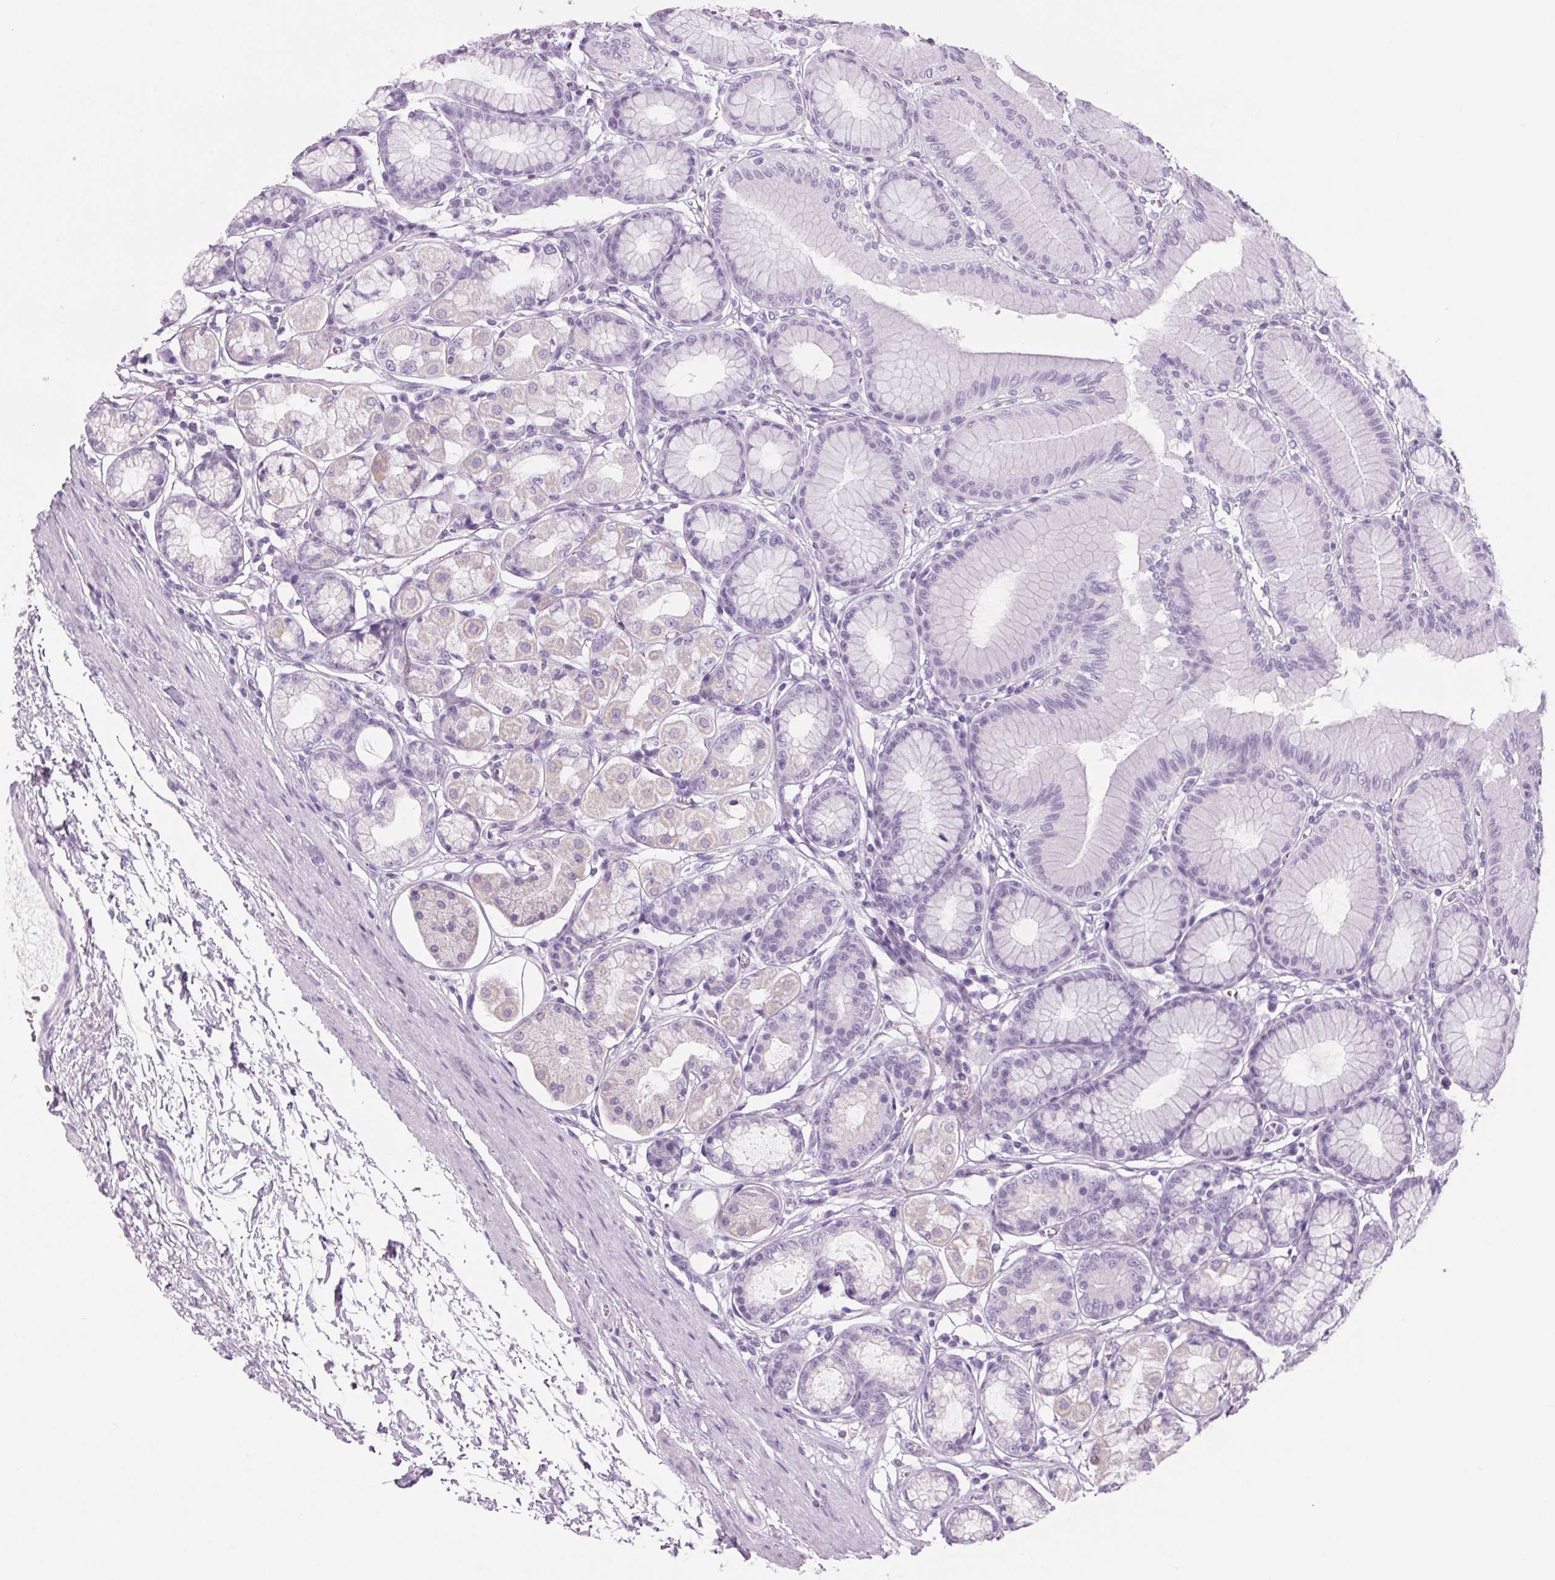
{"staining": {"intensity": "weak", "quantity": "<25%", "location": "cytoplasmic/membranous"}, "tissue": "stomach", "cell_type": "Glandular cells", "image_type": "normal", "snomed": [{"axis": "morphology", "description": "Normal tissue, NOS"}, {"axis": "topography", "description": "Stomach"}, {"axis": "topography", "description": "Stomach, lower"}], "caption": "Protein analysis of benign stomach demonstrates no significant staining in glandular cells. The staining is performed using DAB brown chromogen with nuclei counter-stained in using hematoxylin.", "gene": "PPP1R1A", "patient": {"sex": "male", "age": 76}}